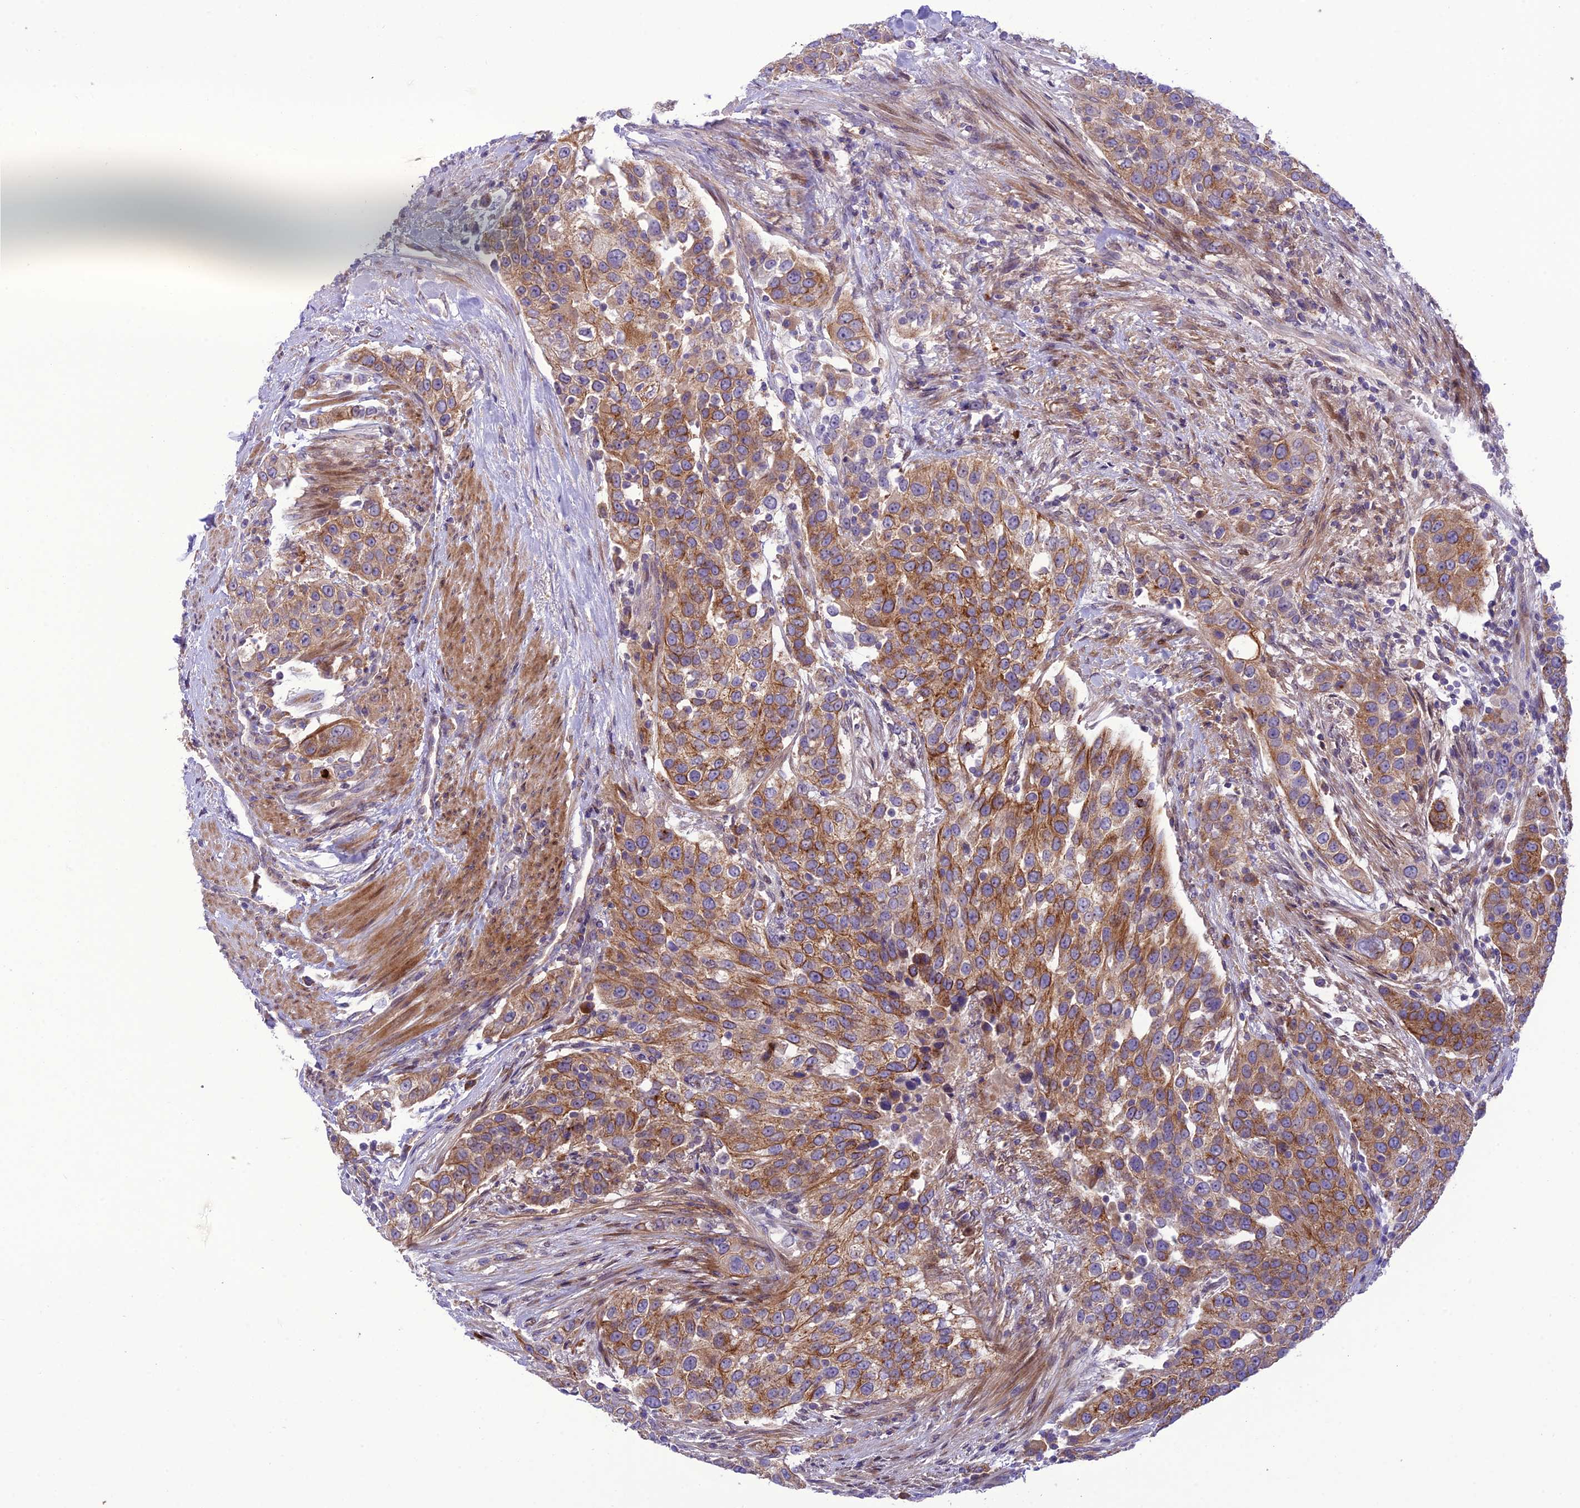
{"staining": {"intensity": "moderate", "quantity": ">75%", "location": "cytoplasmic/membranous"}, "tissue": "urothelial cancer", "cell_type": "Tumor cells", "image_type": "cancer", "snomed": [{"axis": "morphology", "description": "Urothelial carcinoma, High grade"}, {"axis": "topography", "description": "Urinary bladder"}], "caption": "A high-resolution photomicrograph shows immunohistochemistry staining of urothelial cancer, which demonstrates moderate cytoplasmic/membranous staining in approximately >75% of tumor cells.", "gene": "JMY", "patient": {"sex": "female", "age": 80}}